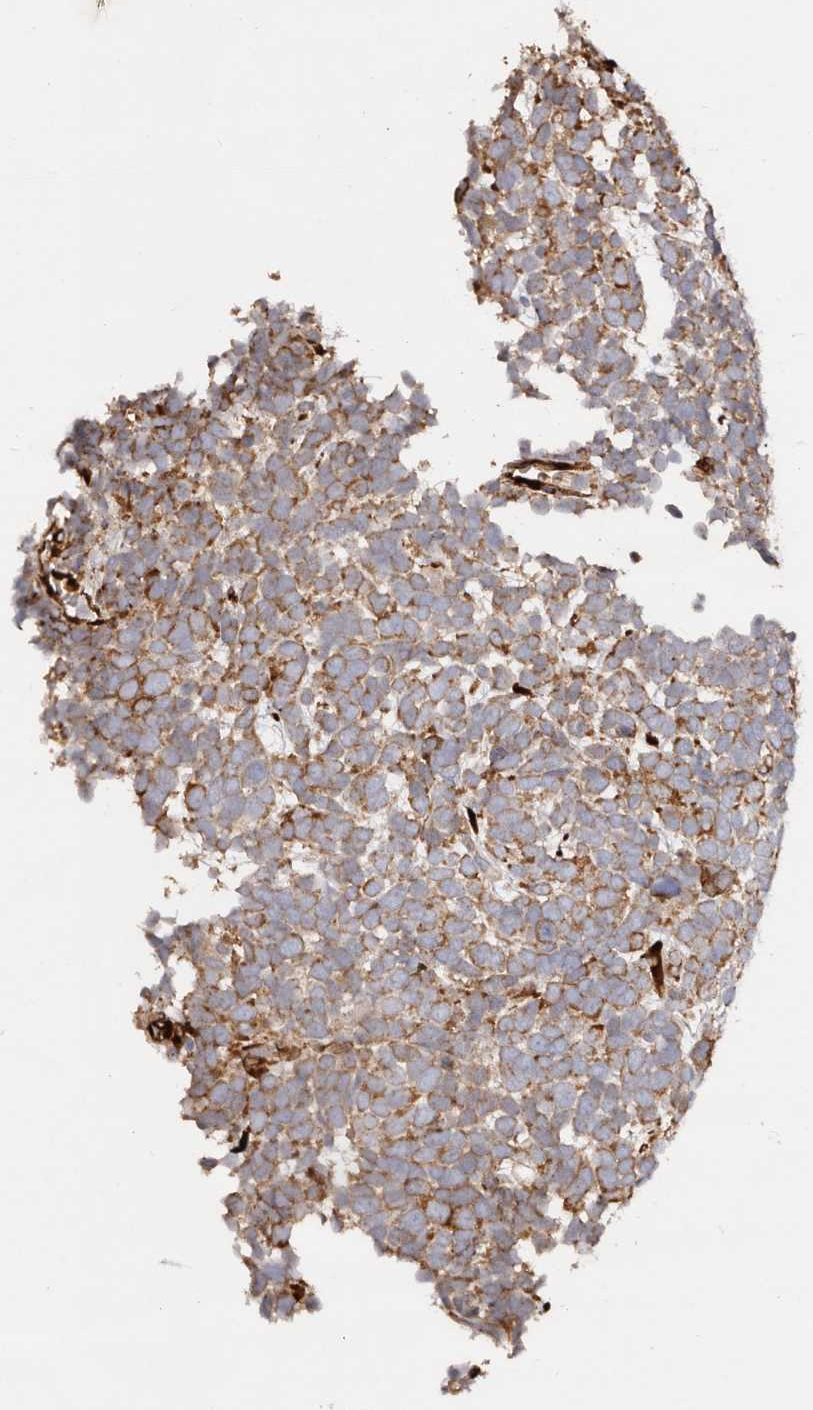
{"staining": {"intensity": "moderate", "quantity": "25%-75%", "location": "cytoplasmic/membranous"}, "tissue": "urothelial cancer", "cell_type": "Tumor cells", "image_type": "cancer", "snomed": [{"axis": "morphology", "description": "Urothelial carcinoma, High grade"}, {"axis": "topography", "description": "Urinary bladder"}], "caption": "Human urothelial cancer stained with a protein marker displays moderate staining in tumor cells.", "gene": "SERPINH1", "patient": {"sex": "female", "age": 82}}